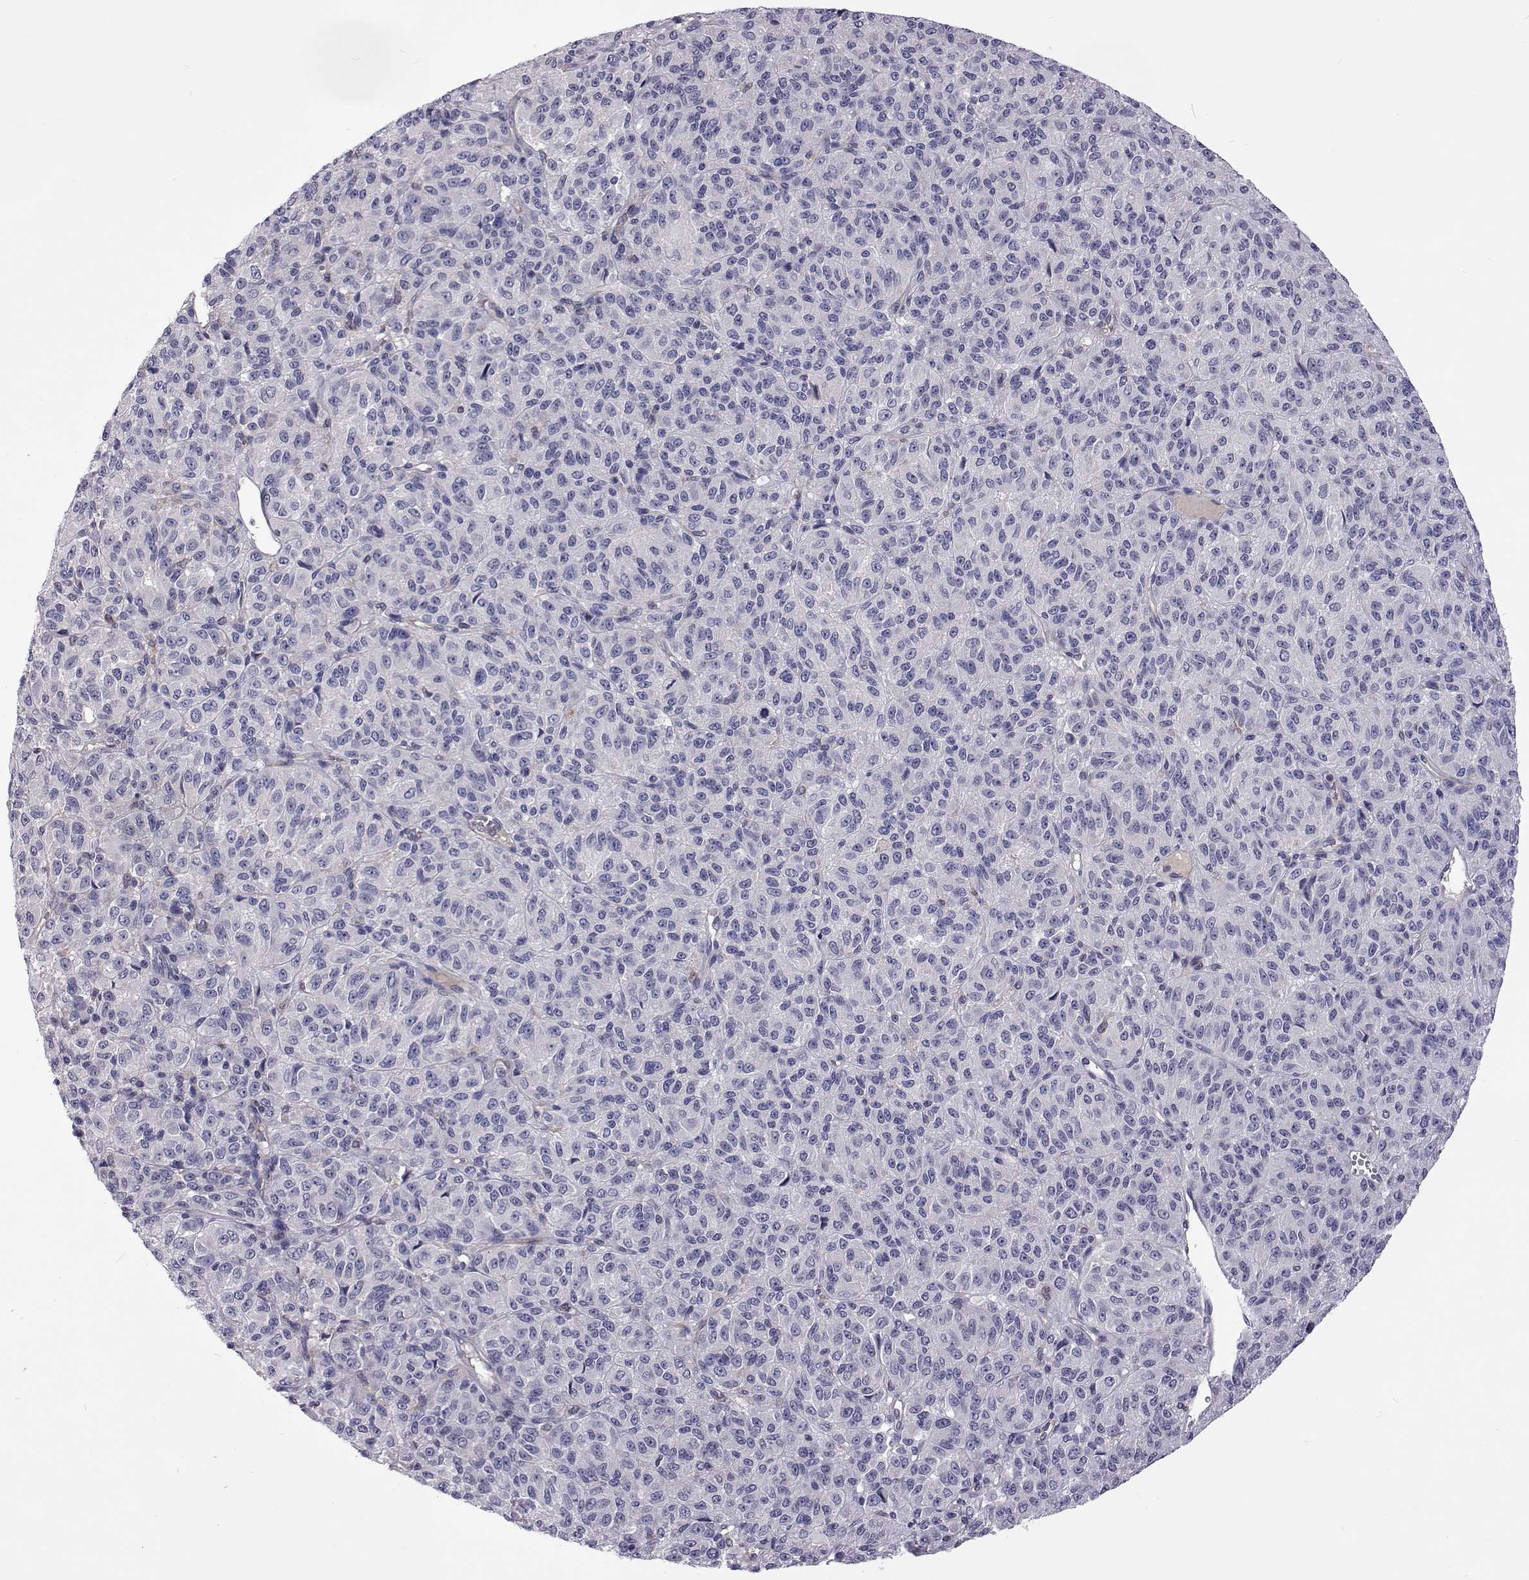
{"staining": {"intensity": "negative", "quantity": "none", "location": "none"}, "tissue": "melanoma", "cell_type": "Tumor cells", "image_type": "cancer", "snomed": [{"axis": "morphology", "description": "Malignant melanoma, Metastatic site"}, {"axis": "topography", "description": "Brain"}], "caption": "Malignant melanoma (metastatic site) was stained to show a protein in brown. There is no significant staining in tumor cells.", "gene": "TCF15", "patient": {"sex": "female", "age": 56}}